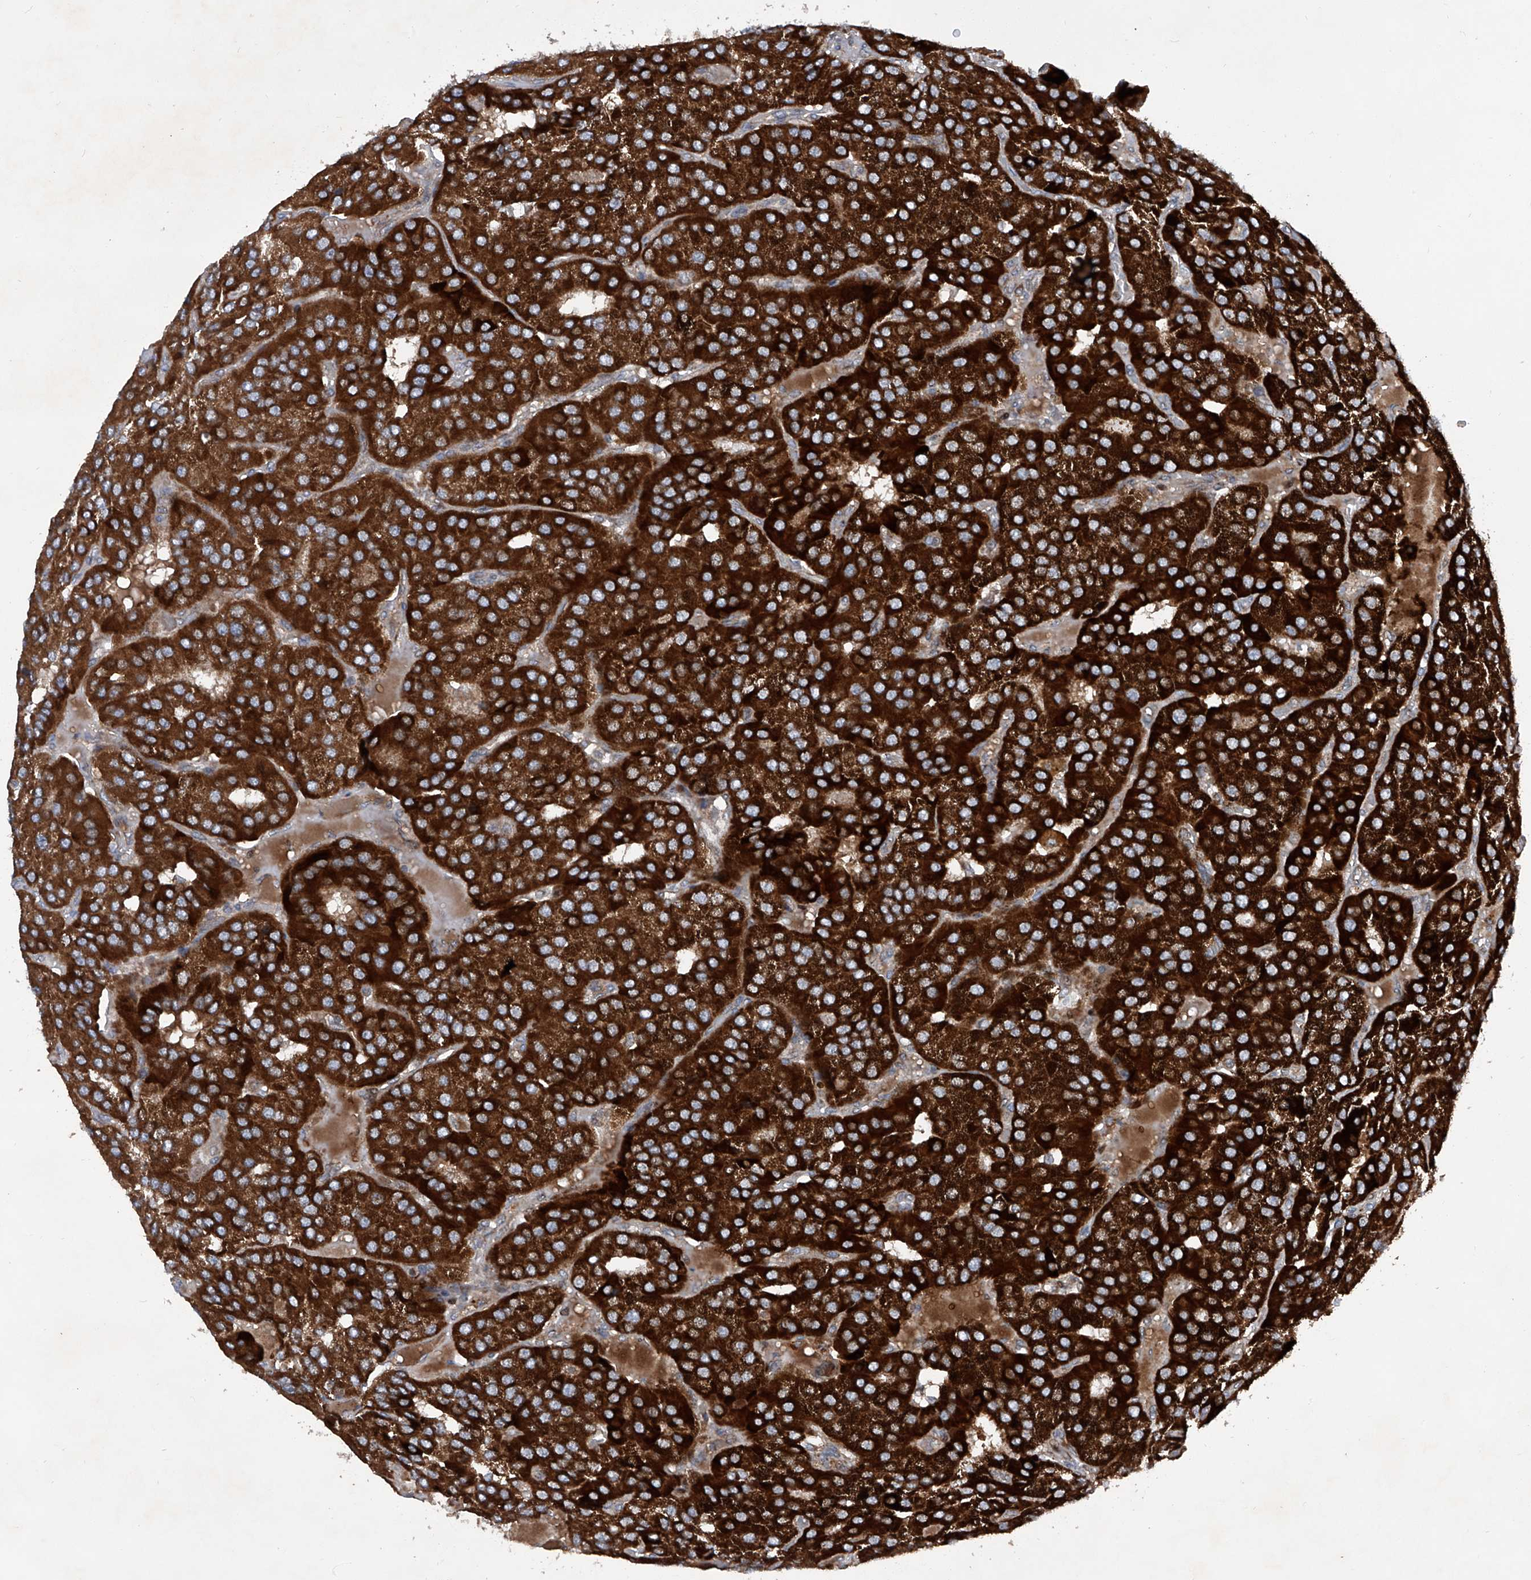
{"staining": {"intensity": "strong", "quantity": ">75%", "location": "cytoplasmic/membranous"}, "tissue": "parathyroid gland", "cell_type": "Glandular cells", "image_type": "normal", "snomed": [{"axis": "morphology", "description": "Normal tissue, NOS"}, {"axis": "morphology", "description": "Adenoma, NOS"}, {"axis": "topography", "description": "Parathyroid gland"}], "caption": "There is high levels of strong cytoplasmic/membranous expression in glandular cells of normal parathyroid gland, as demonstrated by immunohistochemical staining (brown color).", "gene": "DAD1", "patient": {"sex": "female", "age": 86}}